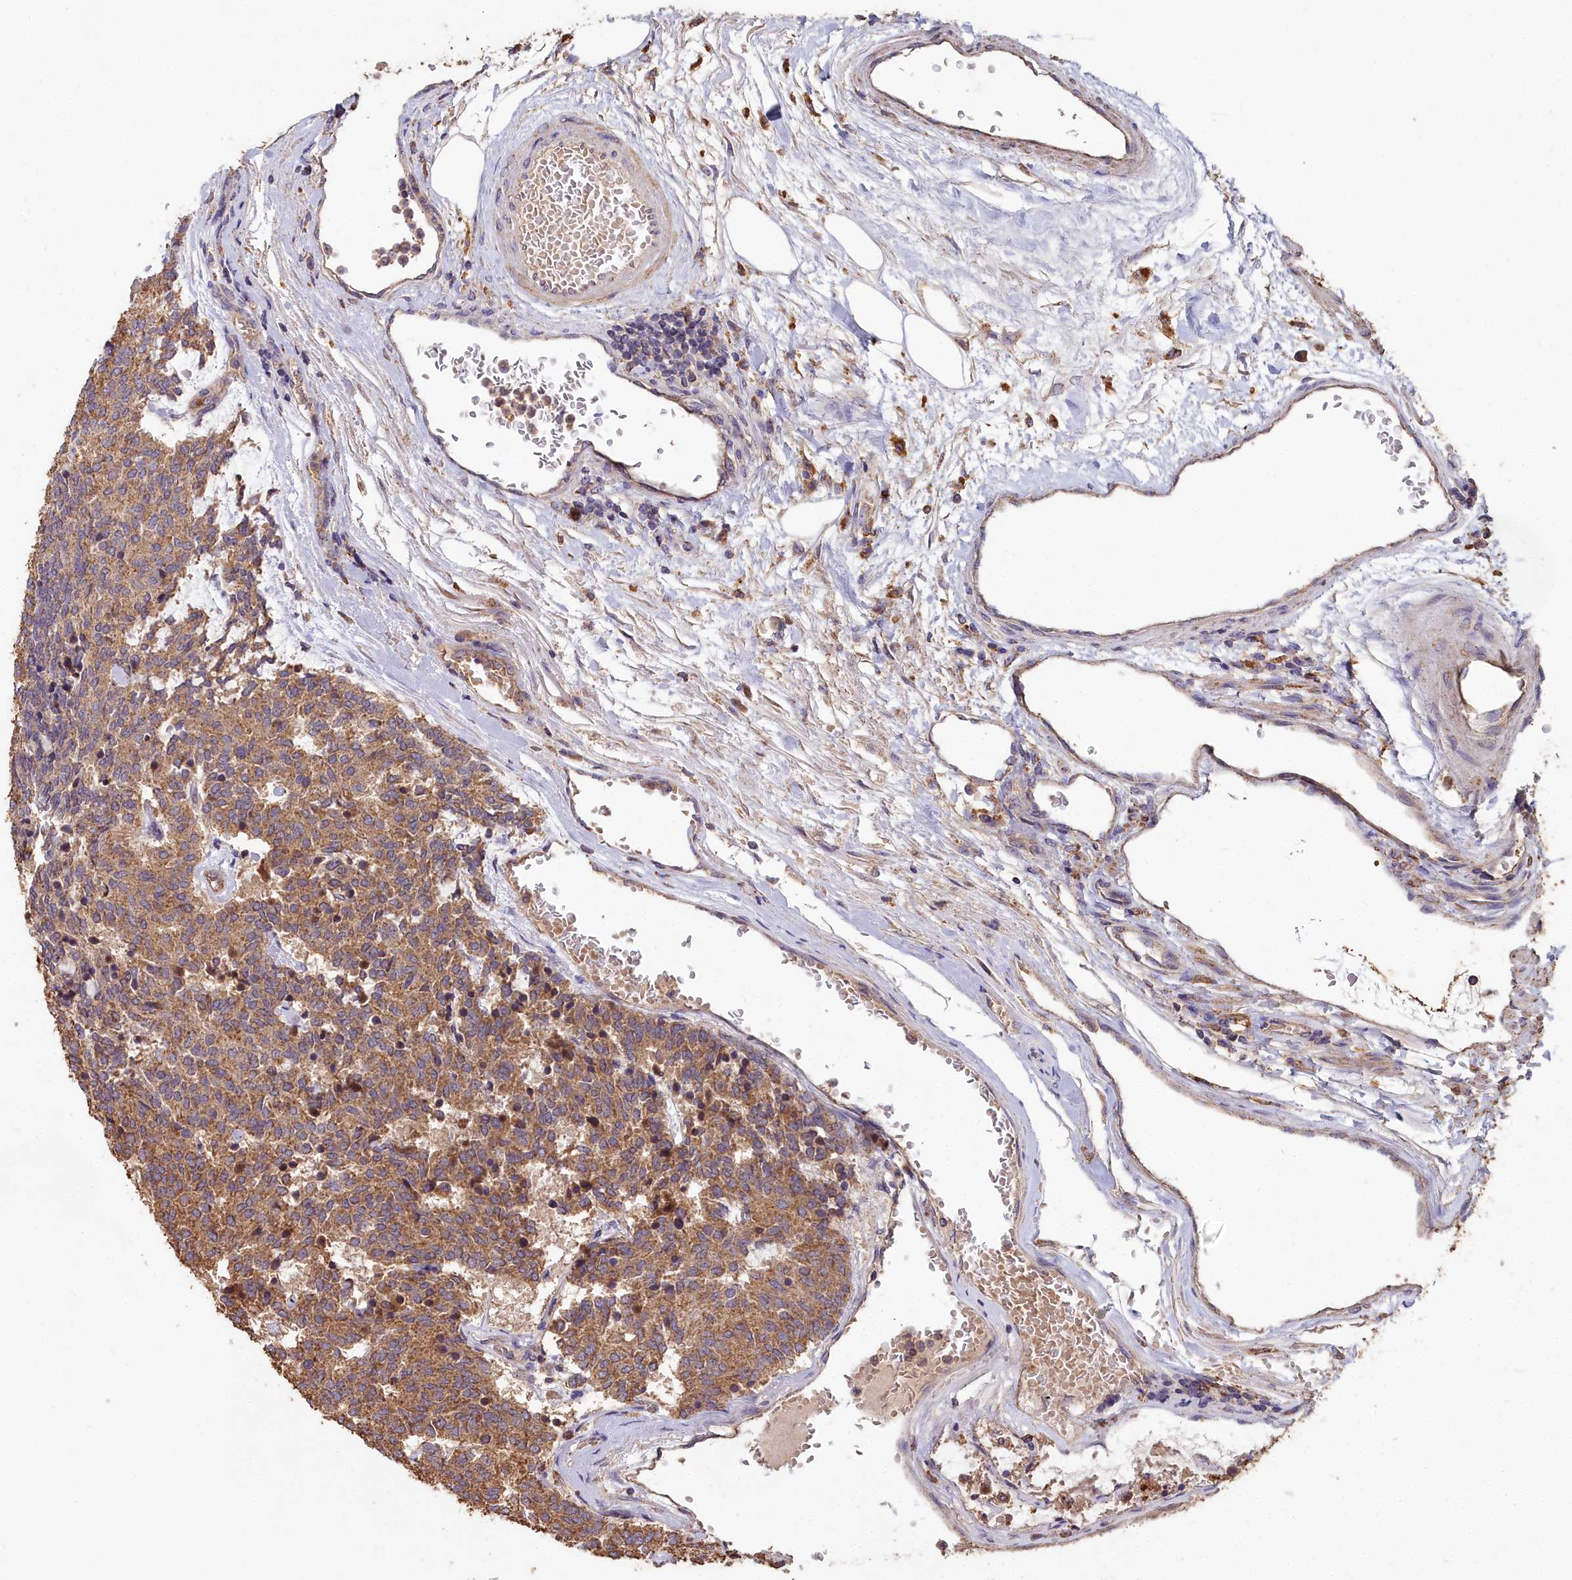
{"staining": {"intensity": "moderate", "quantity": ">75%", "location": "cytoplasmic/membranous"}, "tissue": "carcinoid", "cell_type": "Tumor cells", "image_type": "cancer", "snomed": [{"axis": "morphology", "description": "Carcinoid, malignant, NOS"}, {"axis": "topography", "description": "Pancreas"}], "caption": "Human carcinoid (malignant) stained with a protein marker exhibits moderate staining in tumor cells.", "gene": "CEMIP2", "patient": {"sex": "female", "age": 54}}